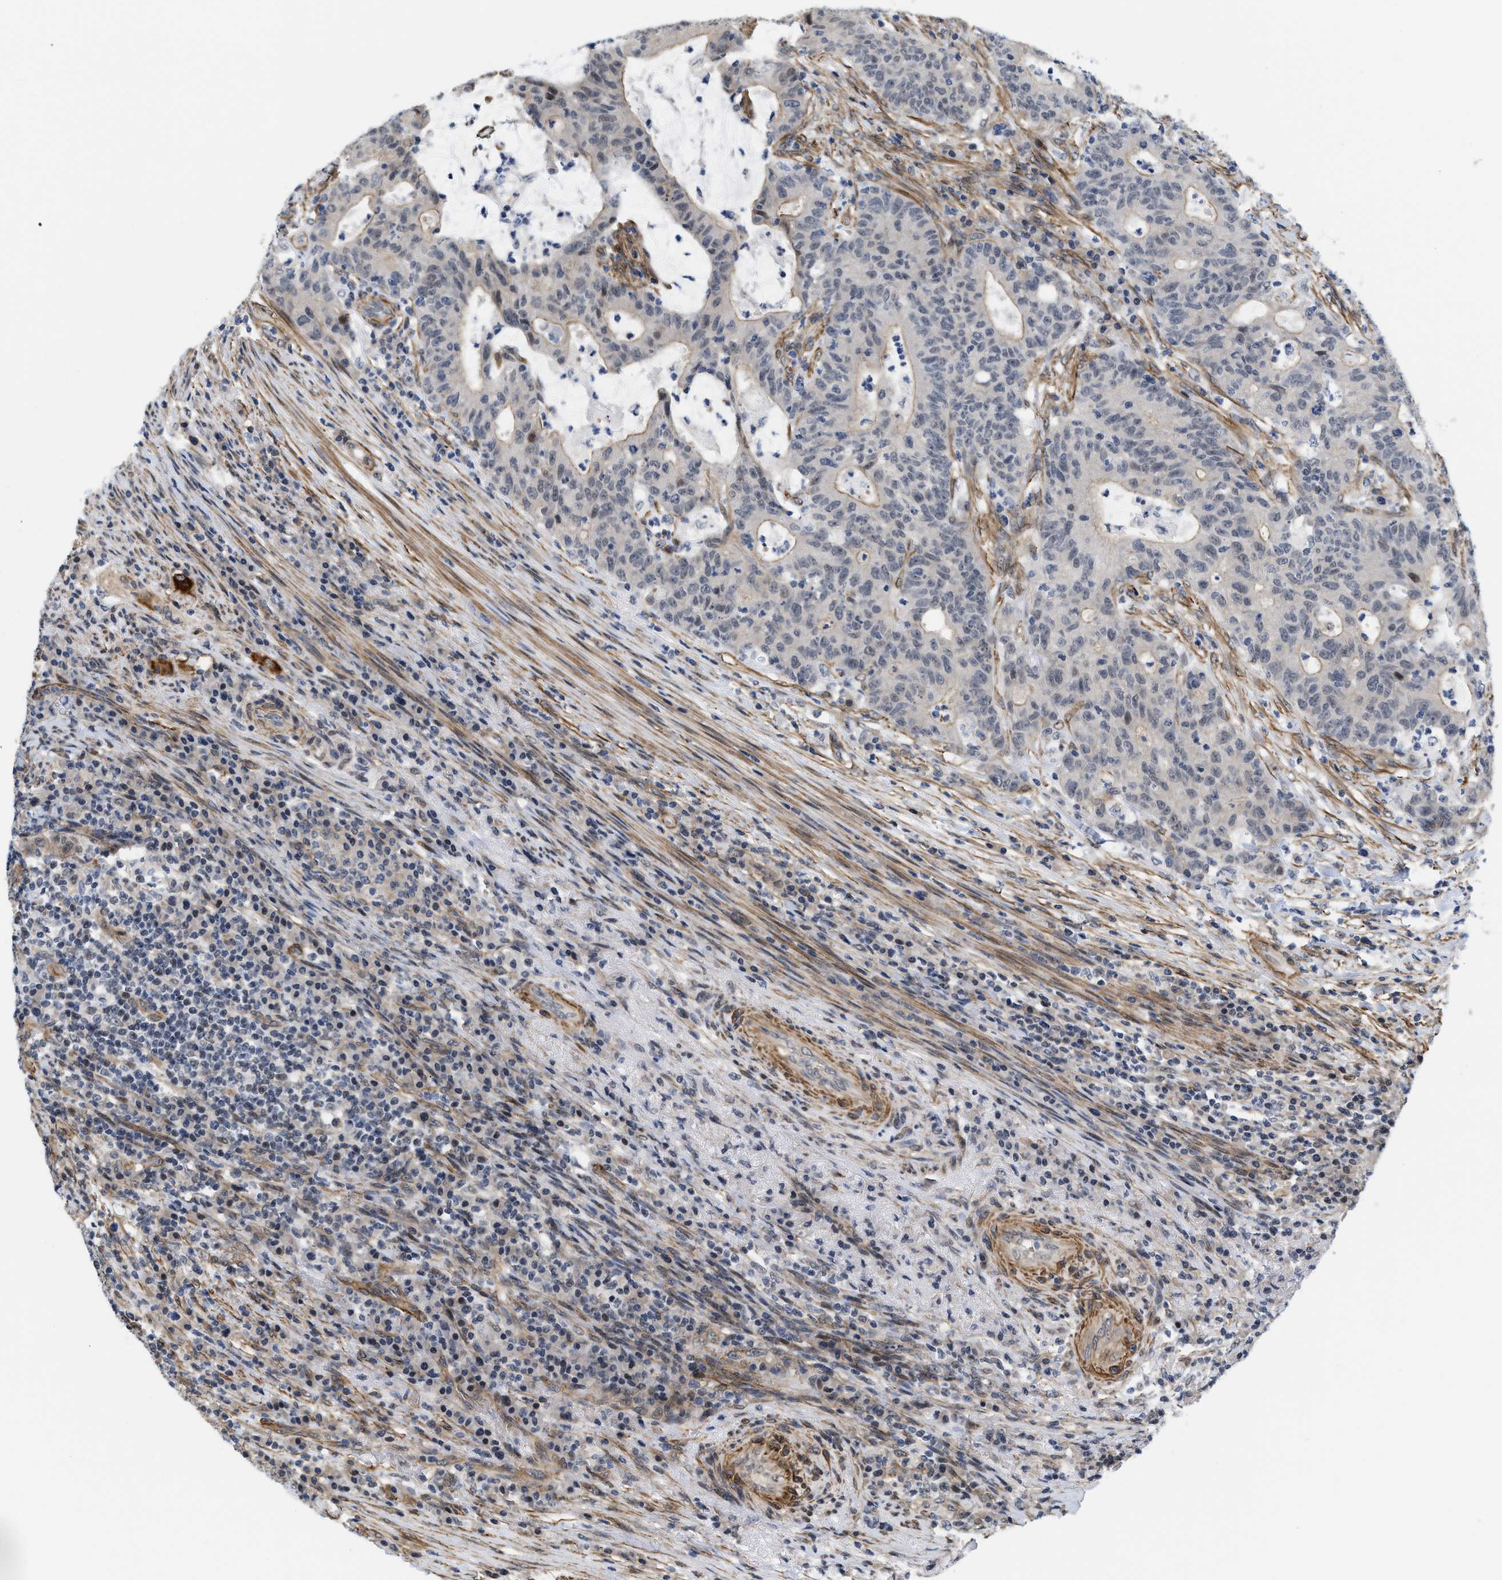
{"staining": {"intensity": "negative", "quantity": "none", "location": "none"}, "tissue": "colorectal cancer", "cell_type": "Tumor cells", "image_type": "cancer", "snomed": [{"axis": "morphology", "description": "Normal tissue, NOS"}, {"axis": "morphology", "description": "Adenocarcinoma, NOS"}, {"axis": "topography", "description": "Colon"}], "caption": "DAB (3,3'-diaminobenzidine) immunohistochemical staining of colorectal adenocarcinoma demonstrates no significant positivity in tumor cells.", "gene": "GPRASP2", "patient": {"sex": "female", "age": 75}}